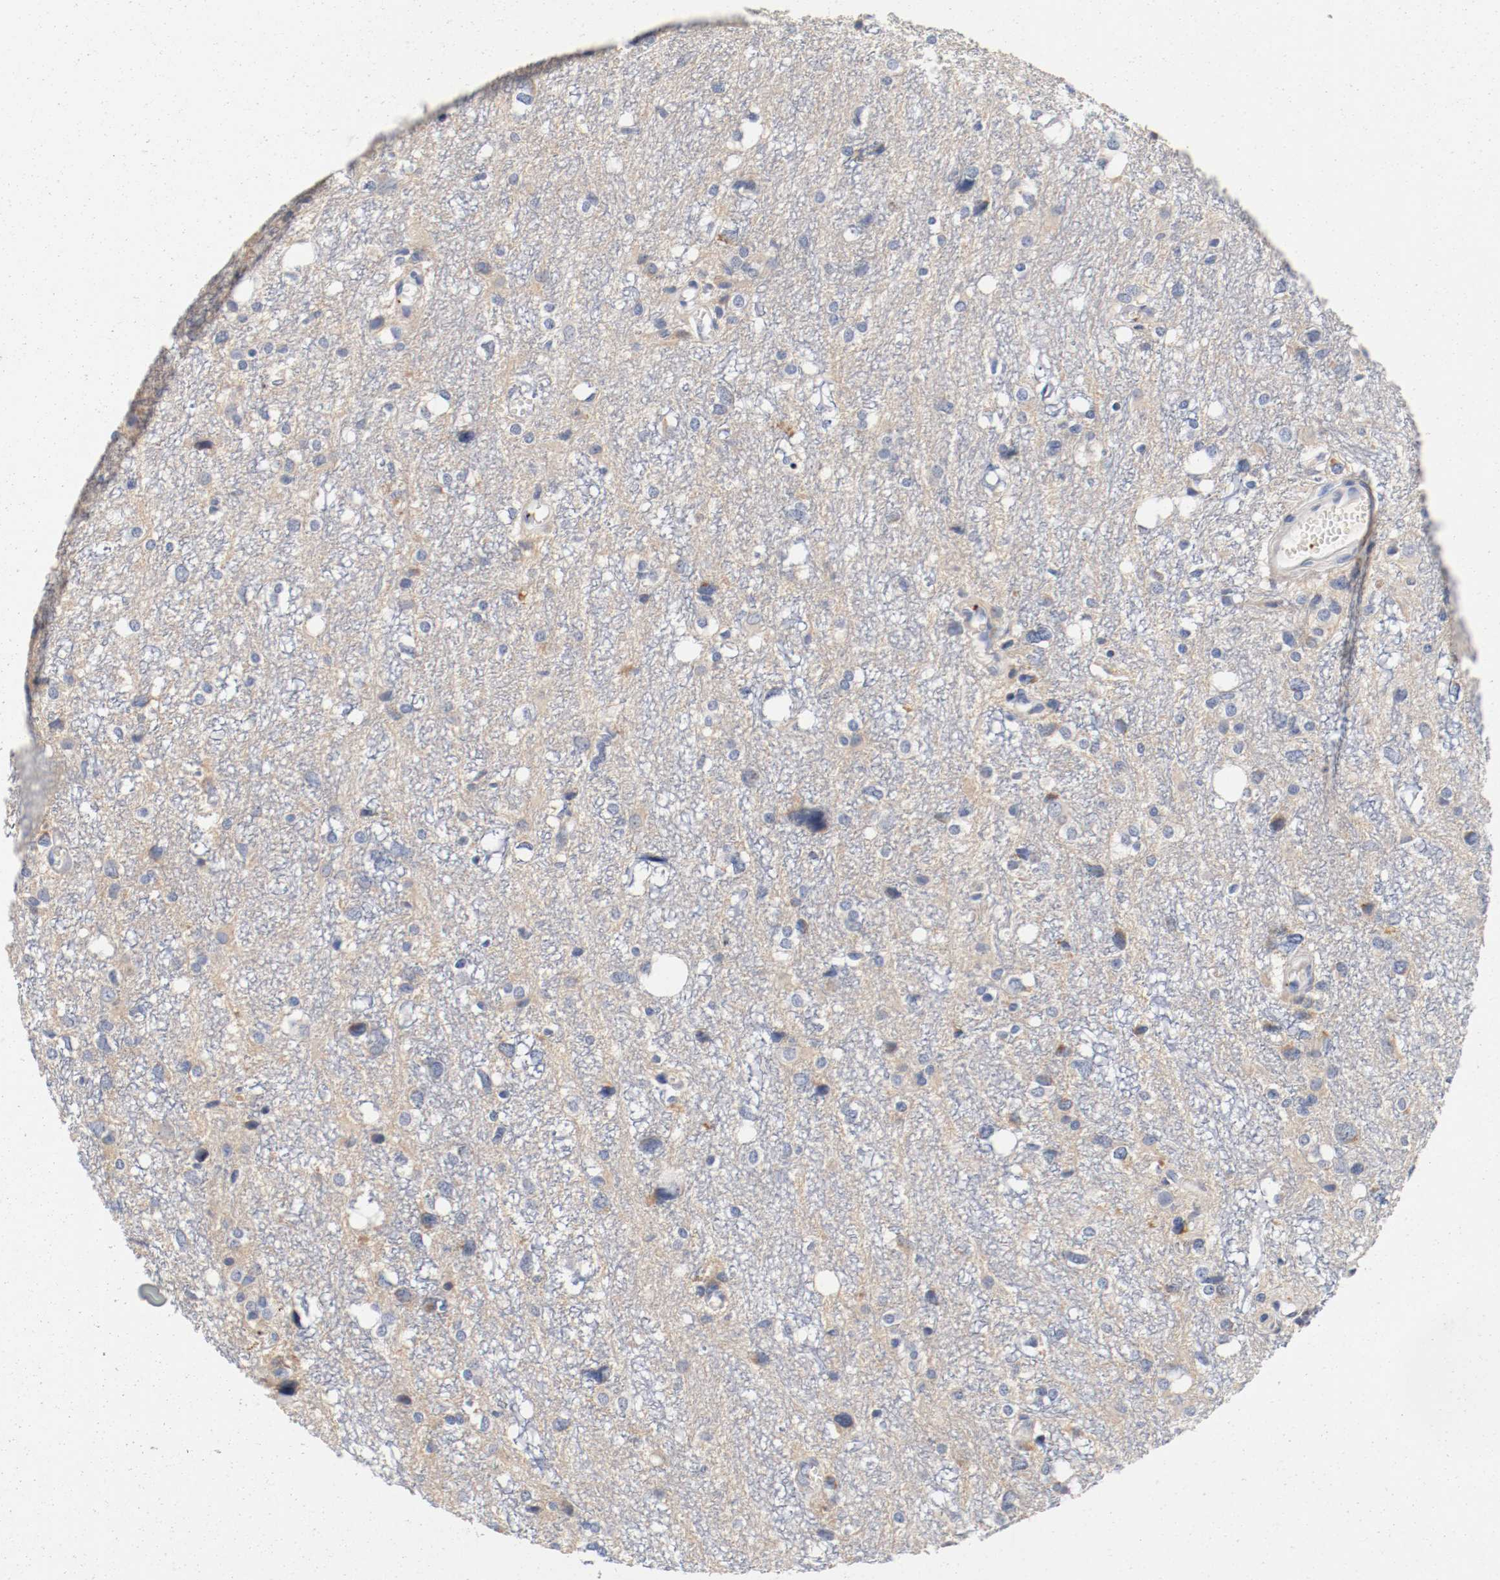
{"staining": {"intensity": "negative", "quantity": "none", "location": "none"}, "tissue": "glioma", "cell_type": "Tumor cells", "image_type": "cancer", "snomed": [{"axis": "morphology", "description": "Glioma, malignant, High grade"}, {"axis": "topography", "description": "Brain"}], "caption": "An immunohistochemistry histopathology image of high-grade glioma (malignant) is shown. There is no staining in tumor cells of high-grade glioma (malignant).", "gene": "PIM1", "patient": {"sex": "female", "age": 59}}